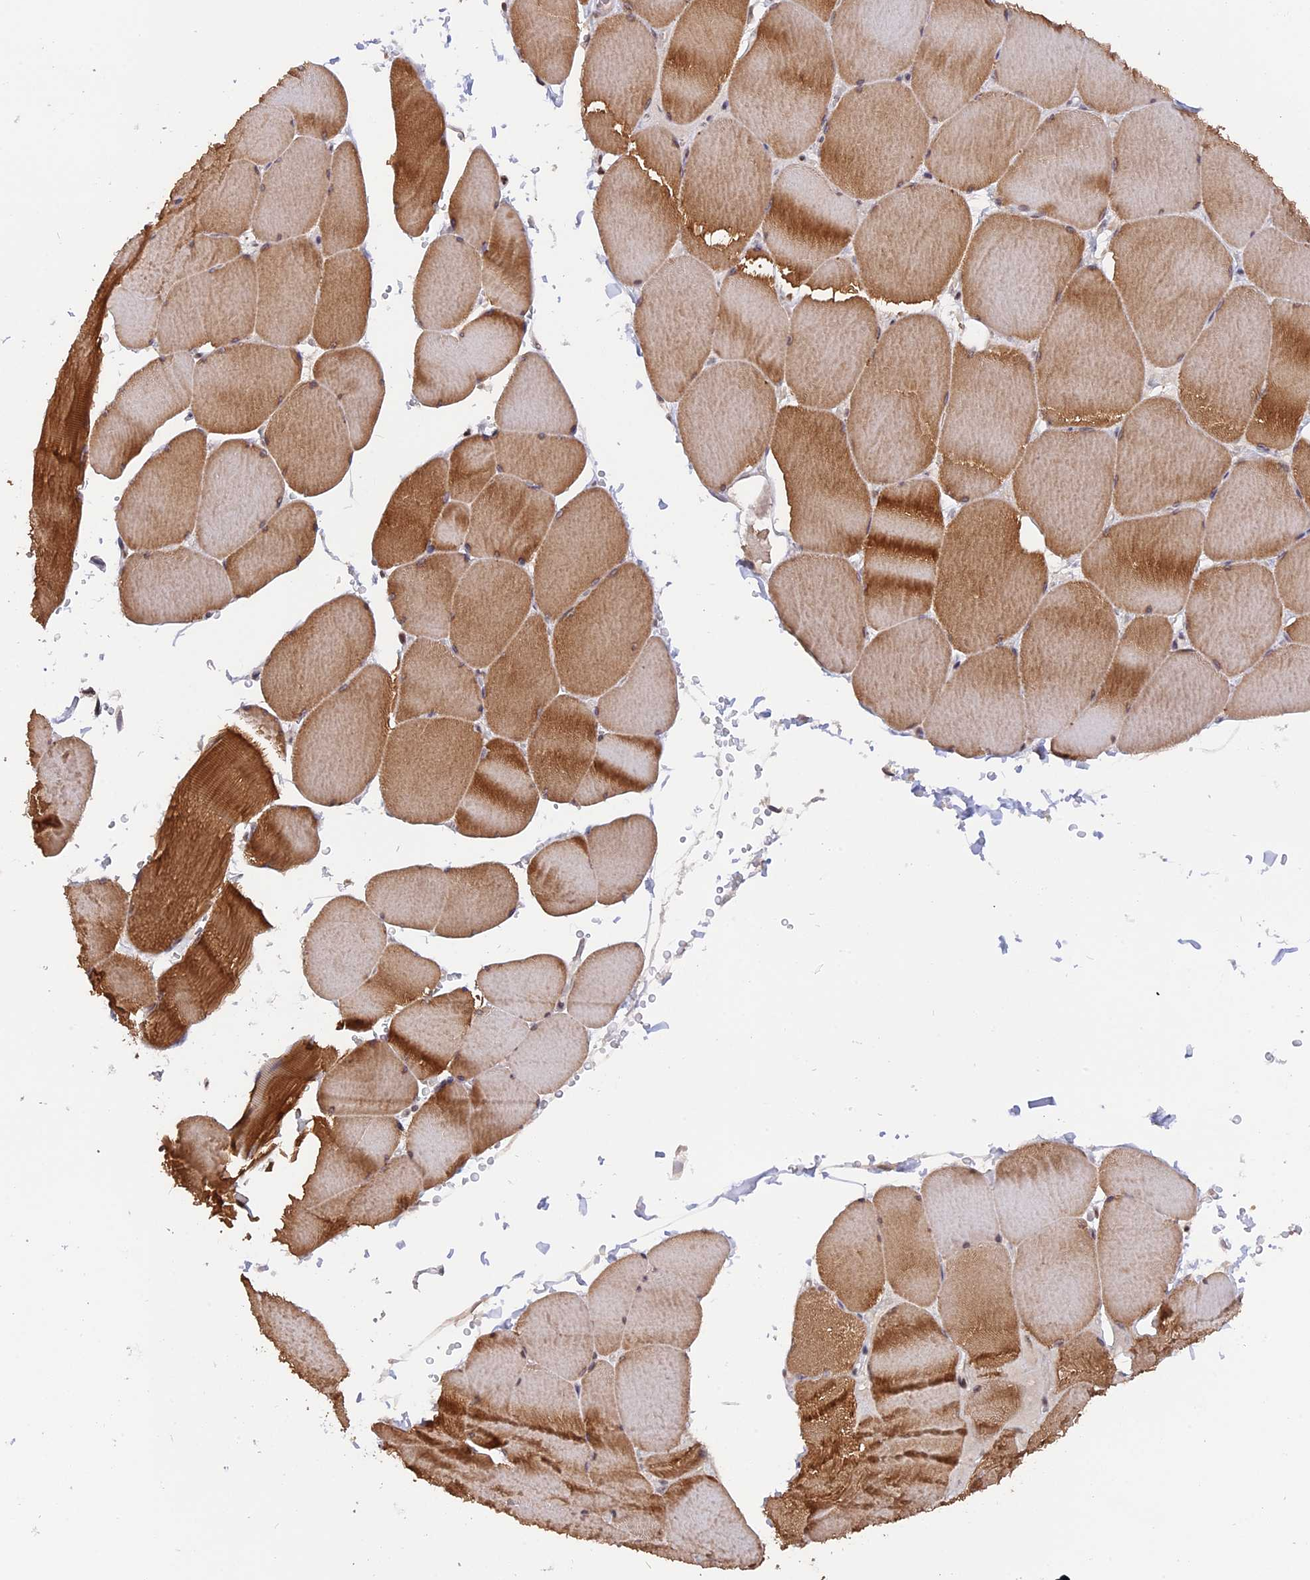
{"staining": {"intensity": "strong", "quantity": ">75%", "location": "cytoplasmic/membranous"}, "tissue": "skeletal muscle", "cell_type": "Myocytes", "image_type": "normal", "snomed": [{"axis": "morphology", "description": "Normal tissue, NOS"}, {"axis": "topography", "description": "Skeletal muscle"}, {"axis": "topography", "description": "Head-Neck"}], "caption": "Protein expression analysis of benign human skeletal muscle reveals strong cytoplasmic/membranous staining in about >75% of myocytes. Nuclei are stained in blue.", "gene": "RFC5", "patient": {"sex": "male", "age": 66}}